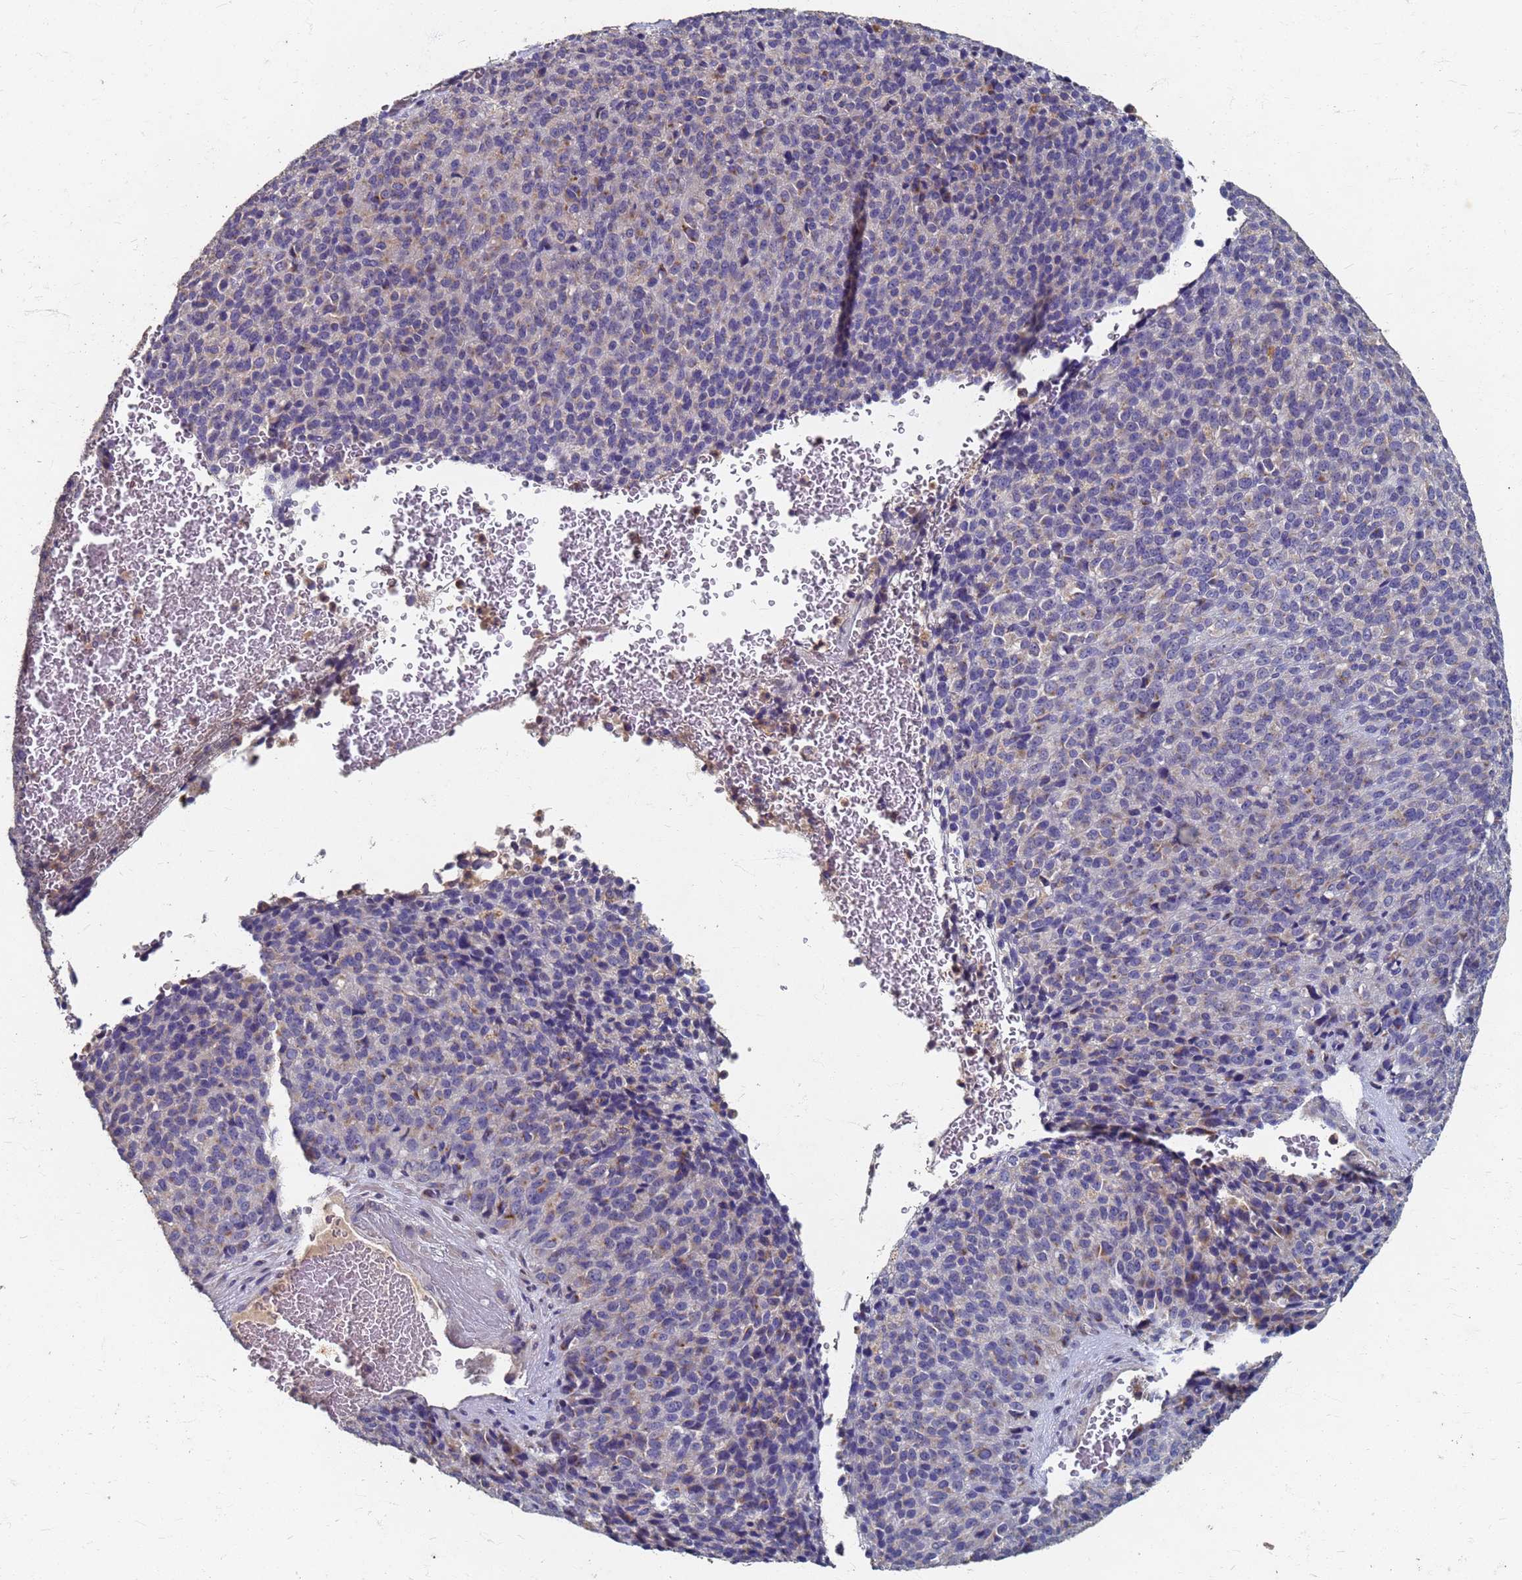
{"staining": {"intensity": "weak", "quantity": "<25%", "location": "cytoplasmic/membranous"}, "tissue": "melanoma", "cell_type": "Tumor cells", "image_type": "cancer", "snomed": [{"axis": "morphology", "description": "Malignant melanoma, Metastatic site"}, {"axis": "topography", "description": "Brain"}], "caption": "Immunohistochemistry (IHC) of human melanoma demonstrates no staining in tumor cells.", "gene": "KRCC1", "patient": {"sex": "female", "age": 56}}